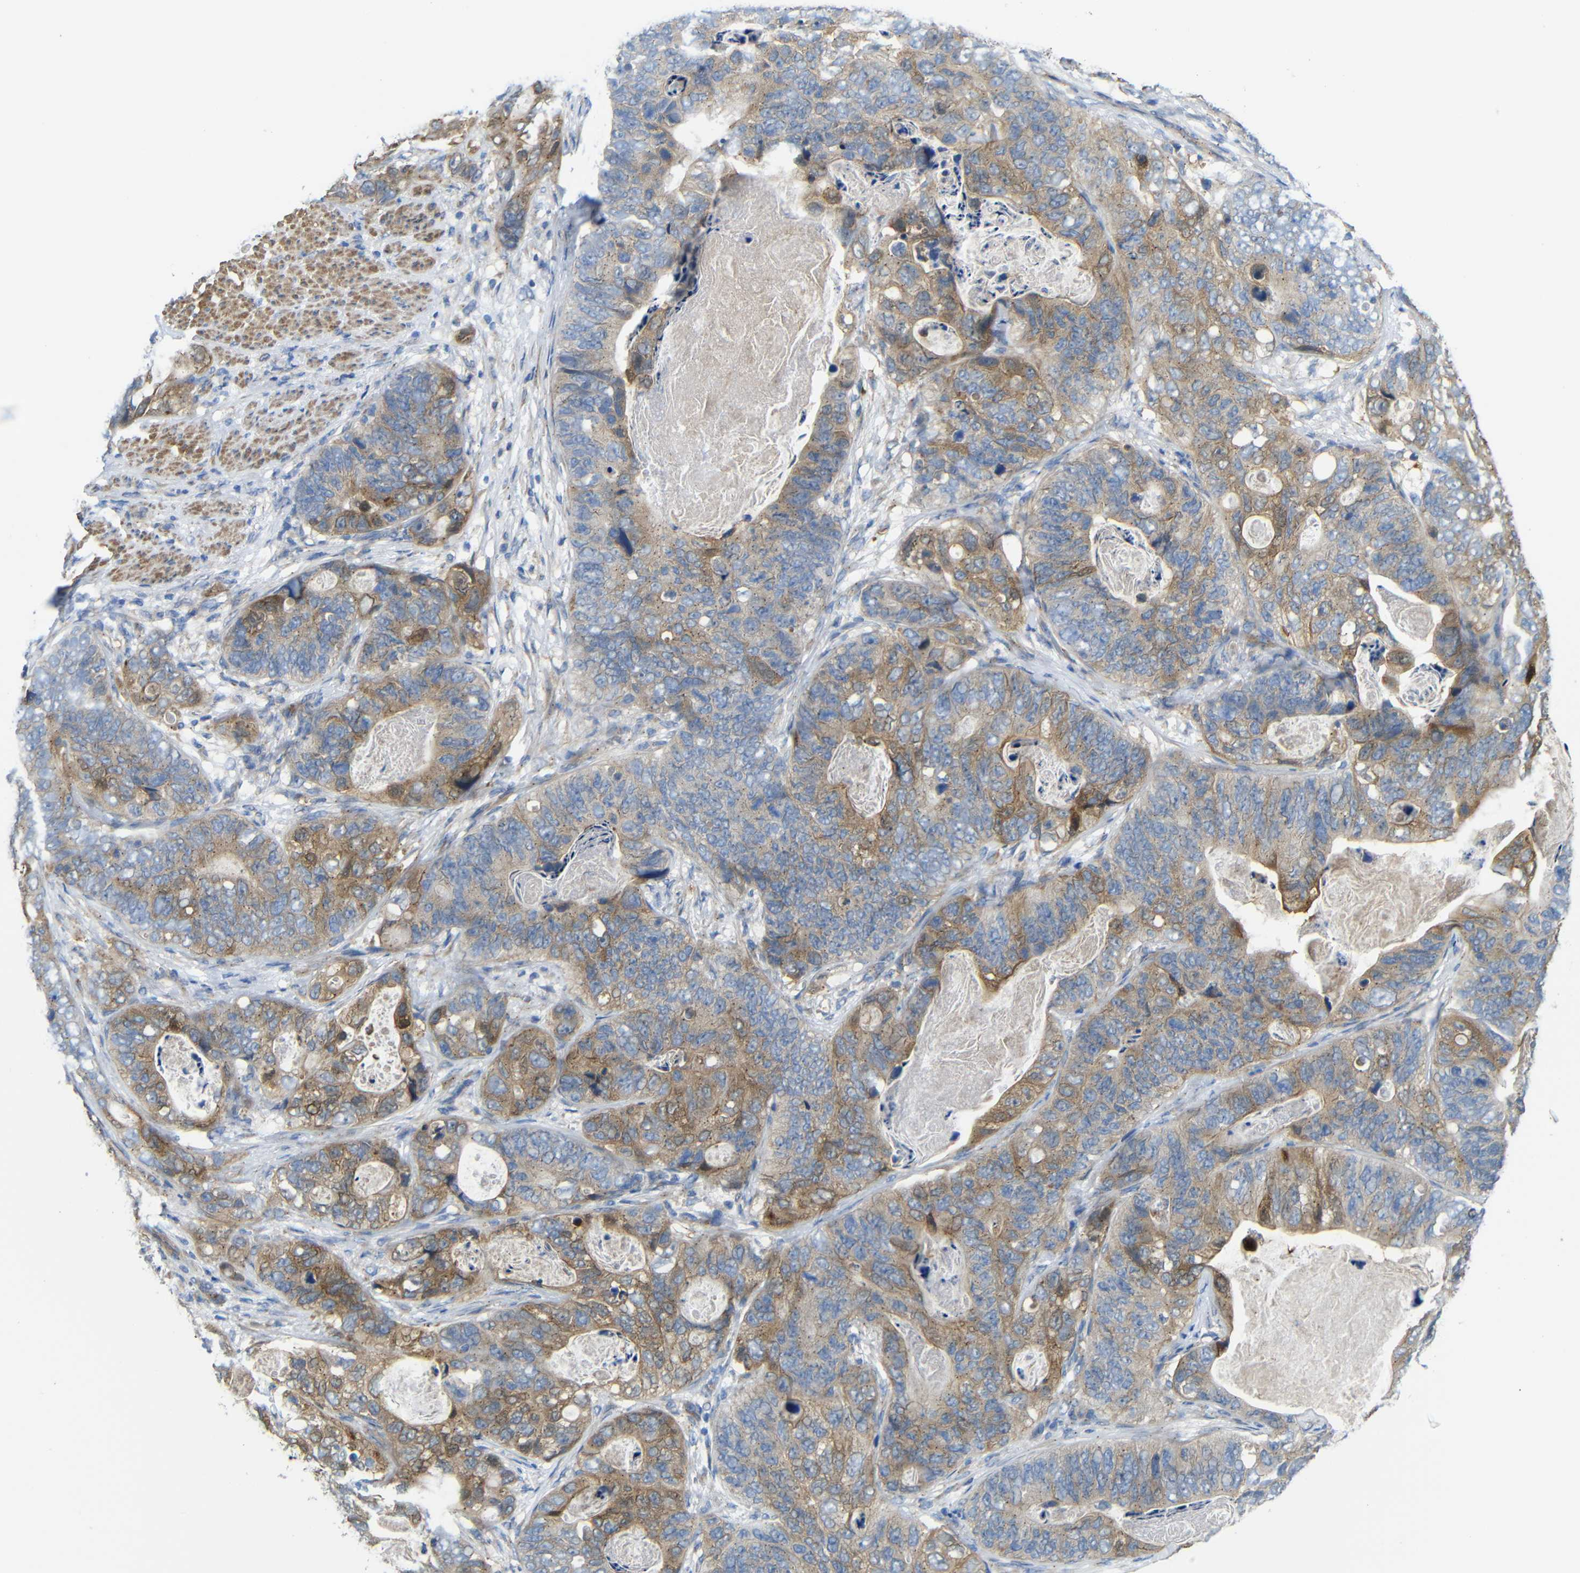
{"staining": {"intensity": "moderate", "quantity": "25%-75%", "location": "cytoplasmic/membranous"}, "tissue": "stomach cancer", "cell_type": "Tumor cells", "image_type": "cancer", "snomed": [{"axis": "morphology", "description": "Adenocarcinoma, NOS"}, {"axis": "topography", "description": "Stomach"}], "caption": "IHC (DAB (3,3'-diaminobenzidine)) staining of stomach cancer displays moderate cytoplasmic/membranous protein positivity in approximately 25%-75% of tumor cells. Nuclei are stained in blue.", "gene": "DDRGK1", "patient": {"sex": "female", "age": 89}}